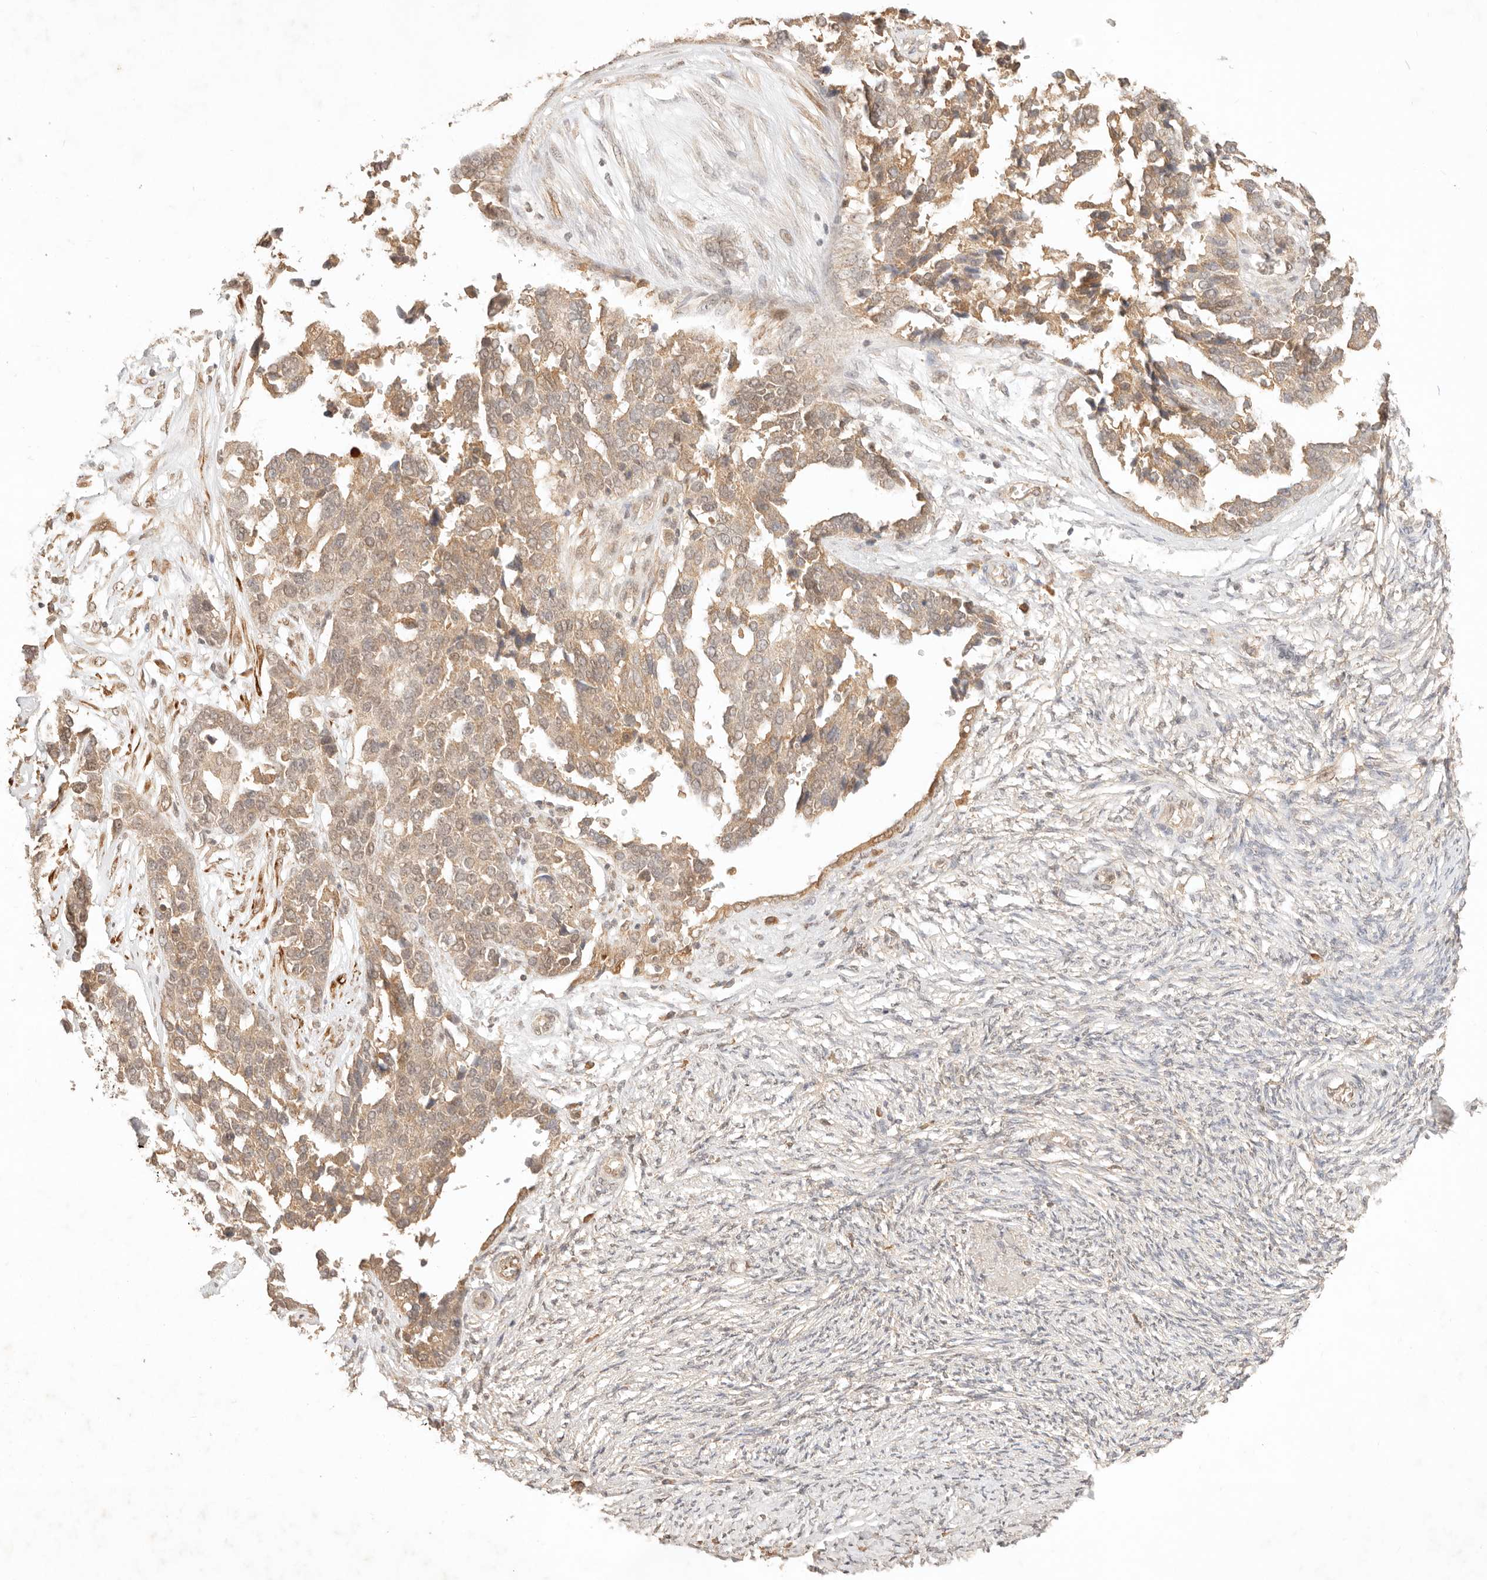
{"staining": {"intensity": "moderate", "quantity": ">75%", "location": "cytoplasmic/membranous"}, "tissue": "ovarian cancer", "cell_type": "Tumor cells", "image_type": "cancer", "snomed": [{"axis": "morphology", "description": "Cystadenocarcinoma, serous, NOS"}, {"axis": "topography", "description": "Ovary"}], "caption": "The photomicrograph reveals immunohistochemical staining of ovarian cancer (serous cystadenocarcinoma). There is moderate cytoplasmic/membranous staining is identified in approximately >75% of tumor cells.", "gene": "TRIM11", "patient": {"sex": "female", "age": 44}}